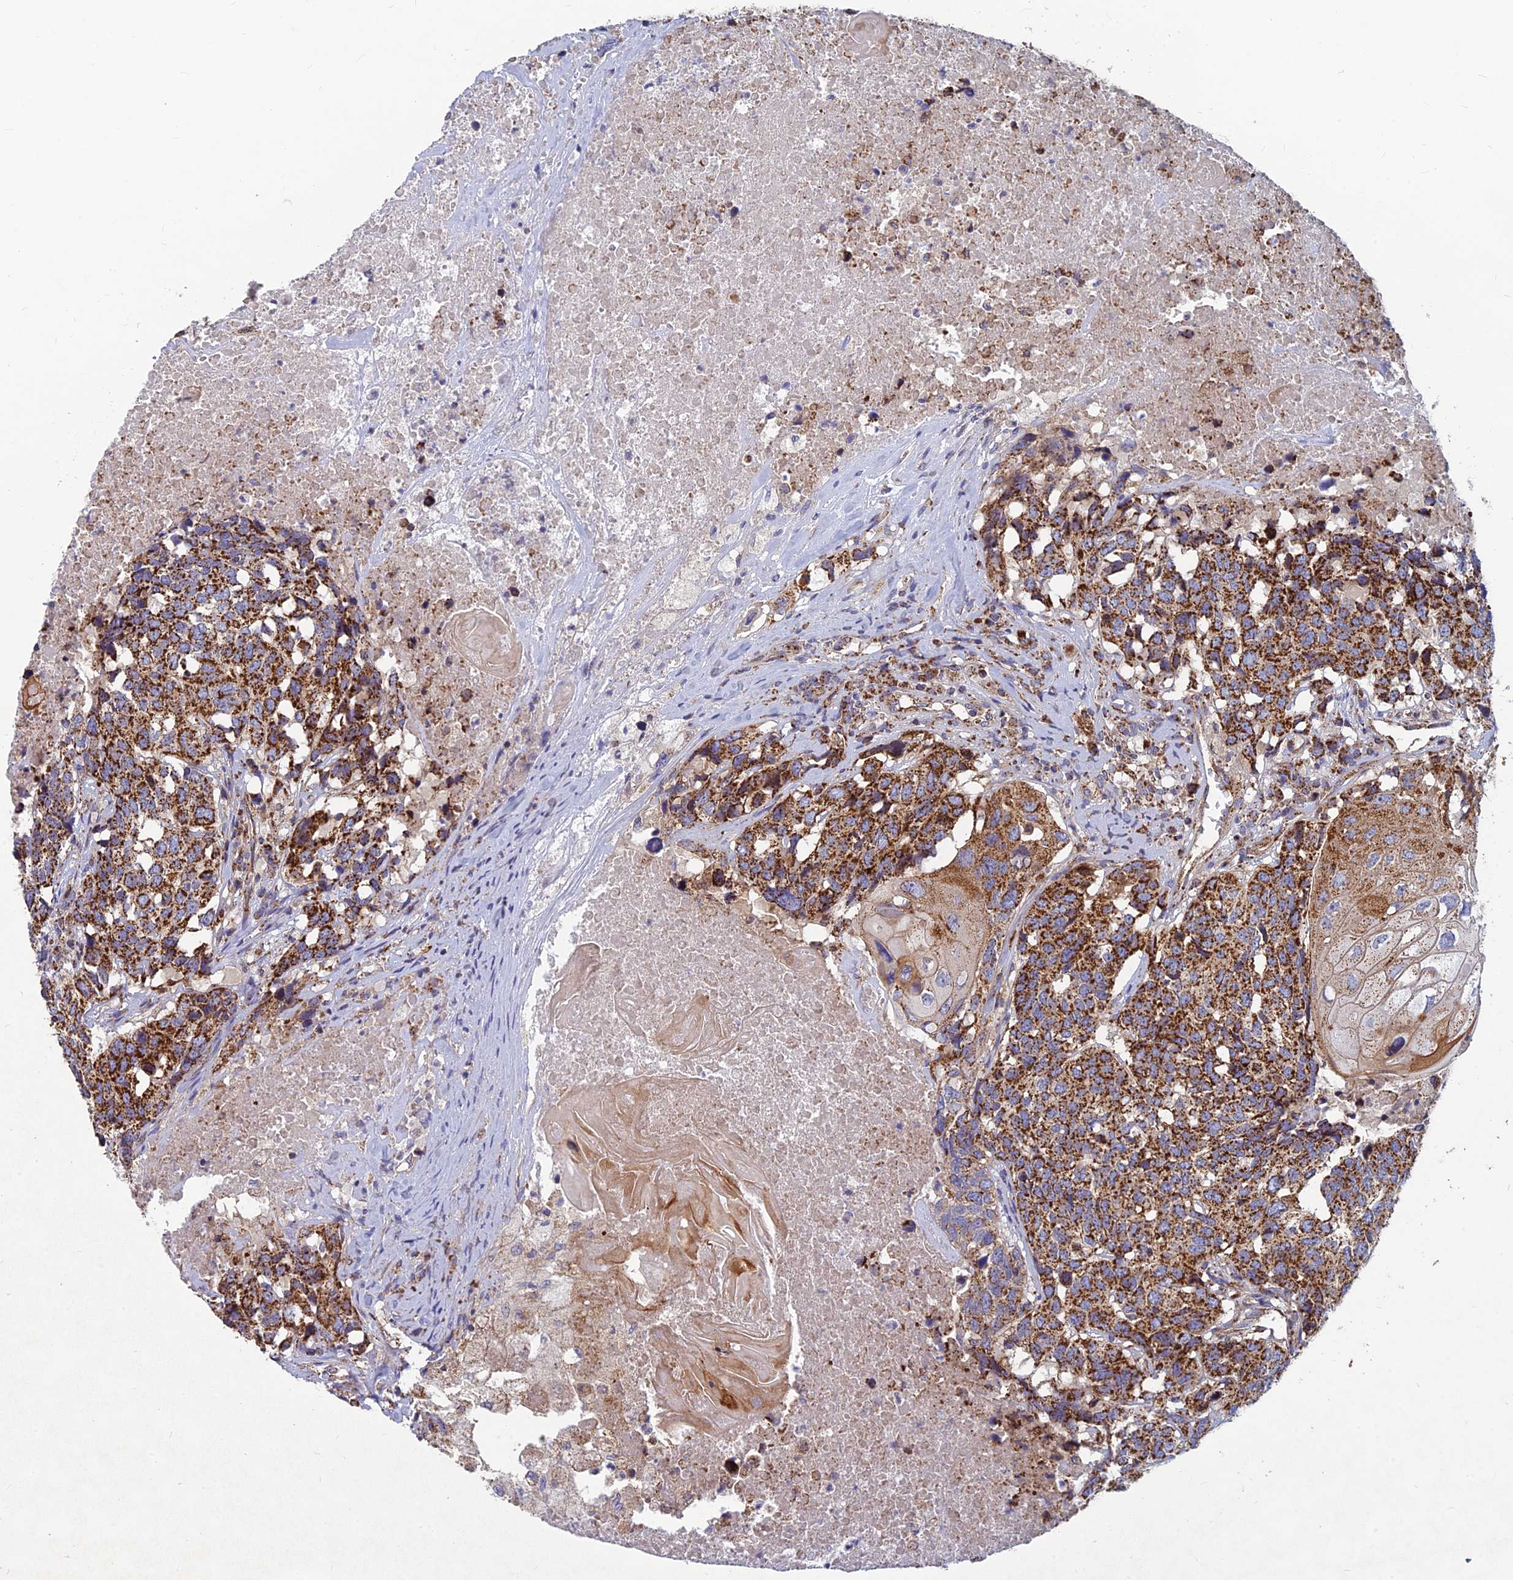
{"staining": {"intensity": "strong", "quantity": ">75%", "location": "cytoplasmic/membranous"}, "tissue": "head and neck cancer", "cell_type": "Tumor cells", "image_type": "cancer", "snomed": [{"axis": "morphology", "description": "Squamous cell carcinoma, NOS"}, {"axis": "topography", "description": "Head-Neck"}], "caption": "Strong cytoplasmic/membranous expression for a protein is appreciated in approximately >75% of tumor cells of head and neck cancer using immunohistochemistry (IHC).", "gene": "MRPS9", "patient": {"sex": "male", "age": 66}}